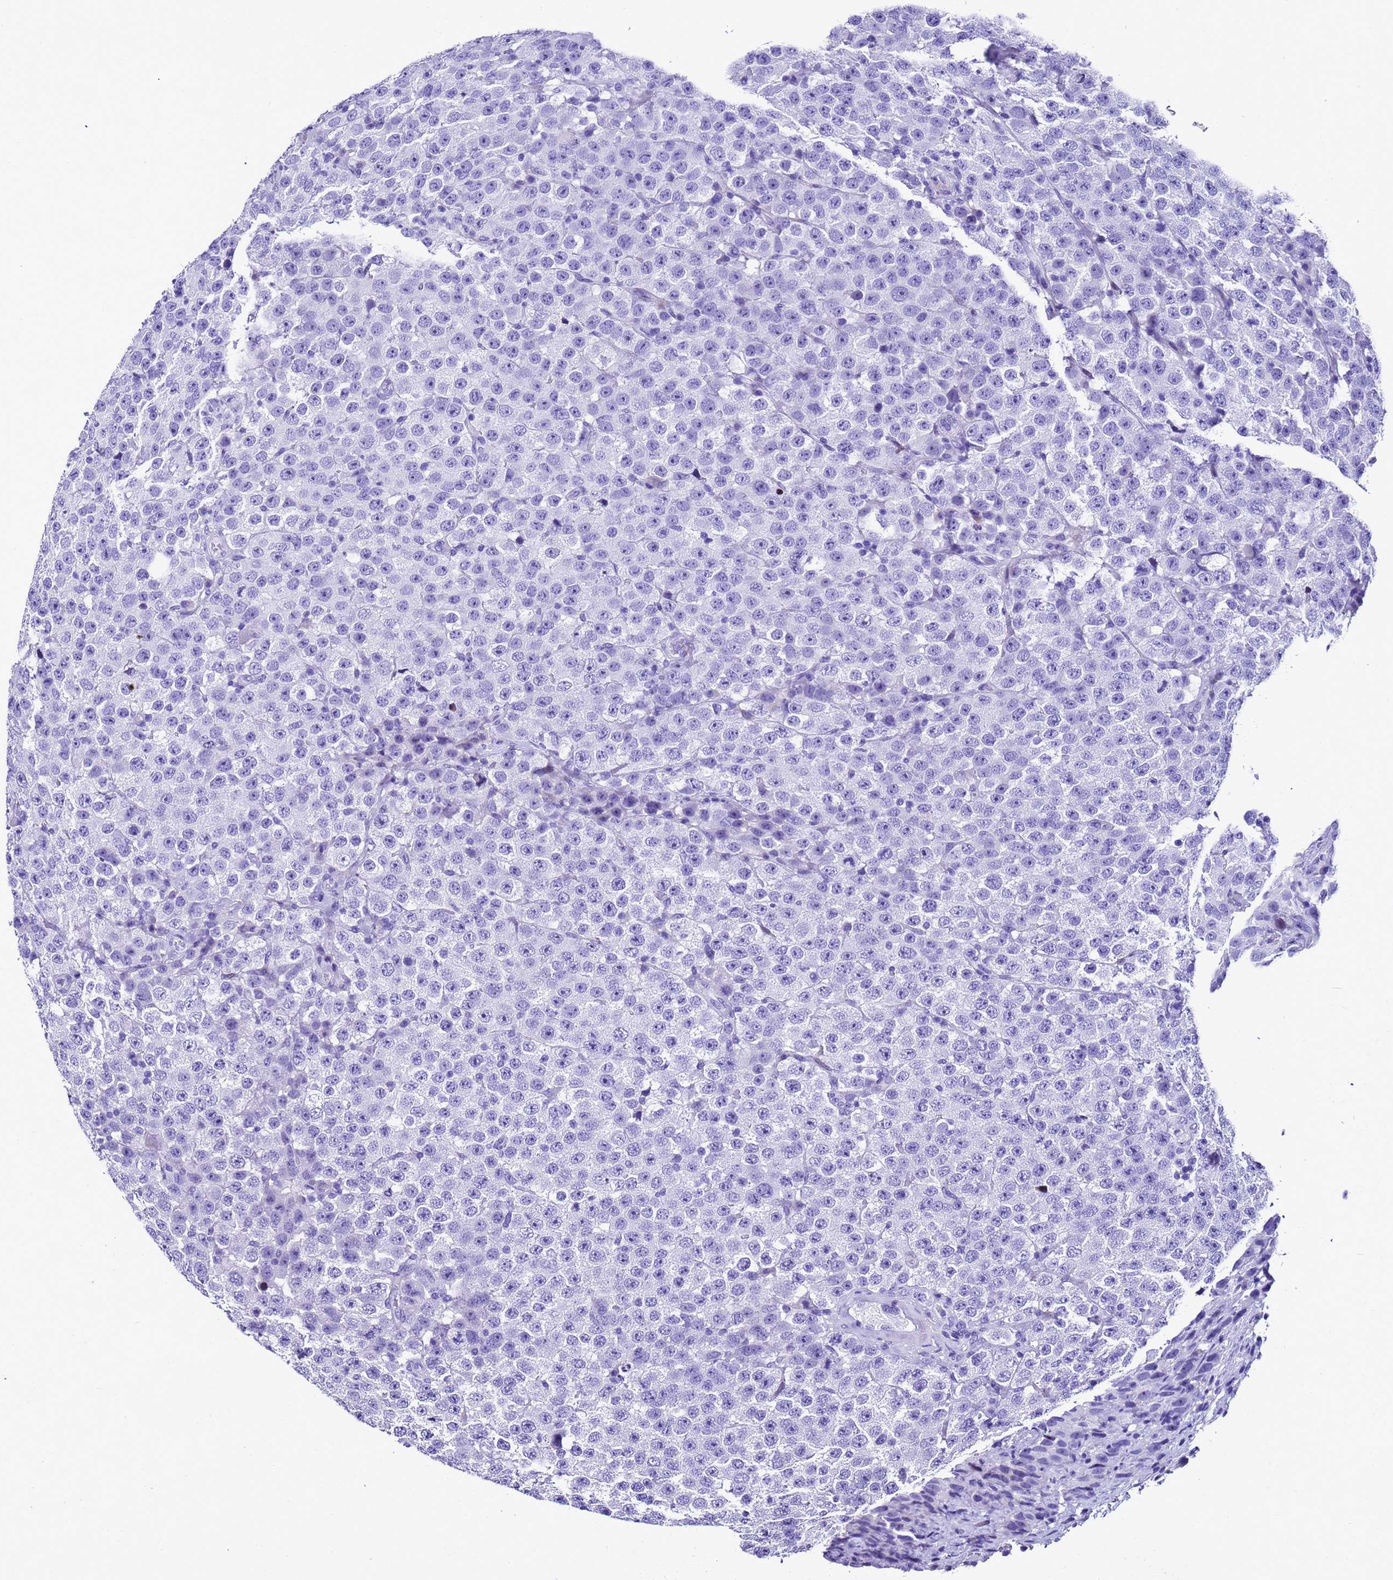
{"staining": {"intensity": "negative", "quantity": "none", "location": "none"}, "tissue": "testis cancer", "cell_type": "Tumor cells", "image_type": "cancer", "snomed": [{"axis": "morphology", "description": "Seminoma, NOS"}, {"axis": "topography", "description": "Testis"}], "caption": "Immunohistochemistry image of neoplastic tissue: human testis seminoma stained with DAB (3,3'-diaminobenzidine) exhibits no significant protein expression in tumor cells.", "gene": "UGT2B10", "patient": {"sex": "male", "age": 28}}